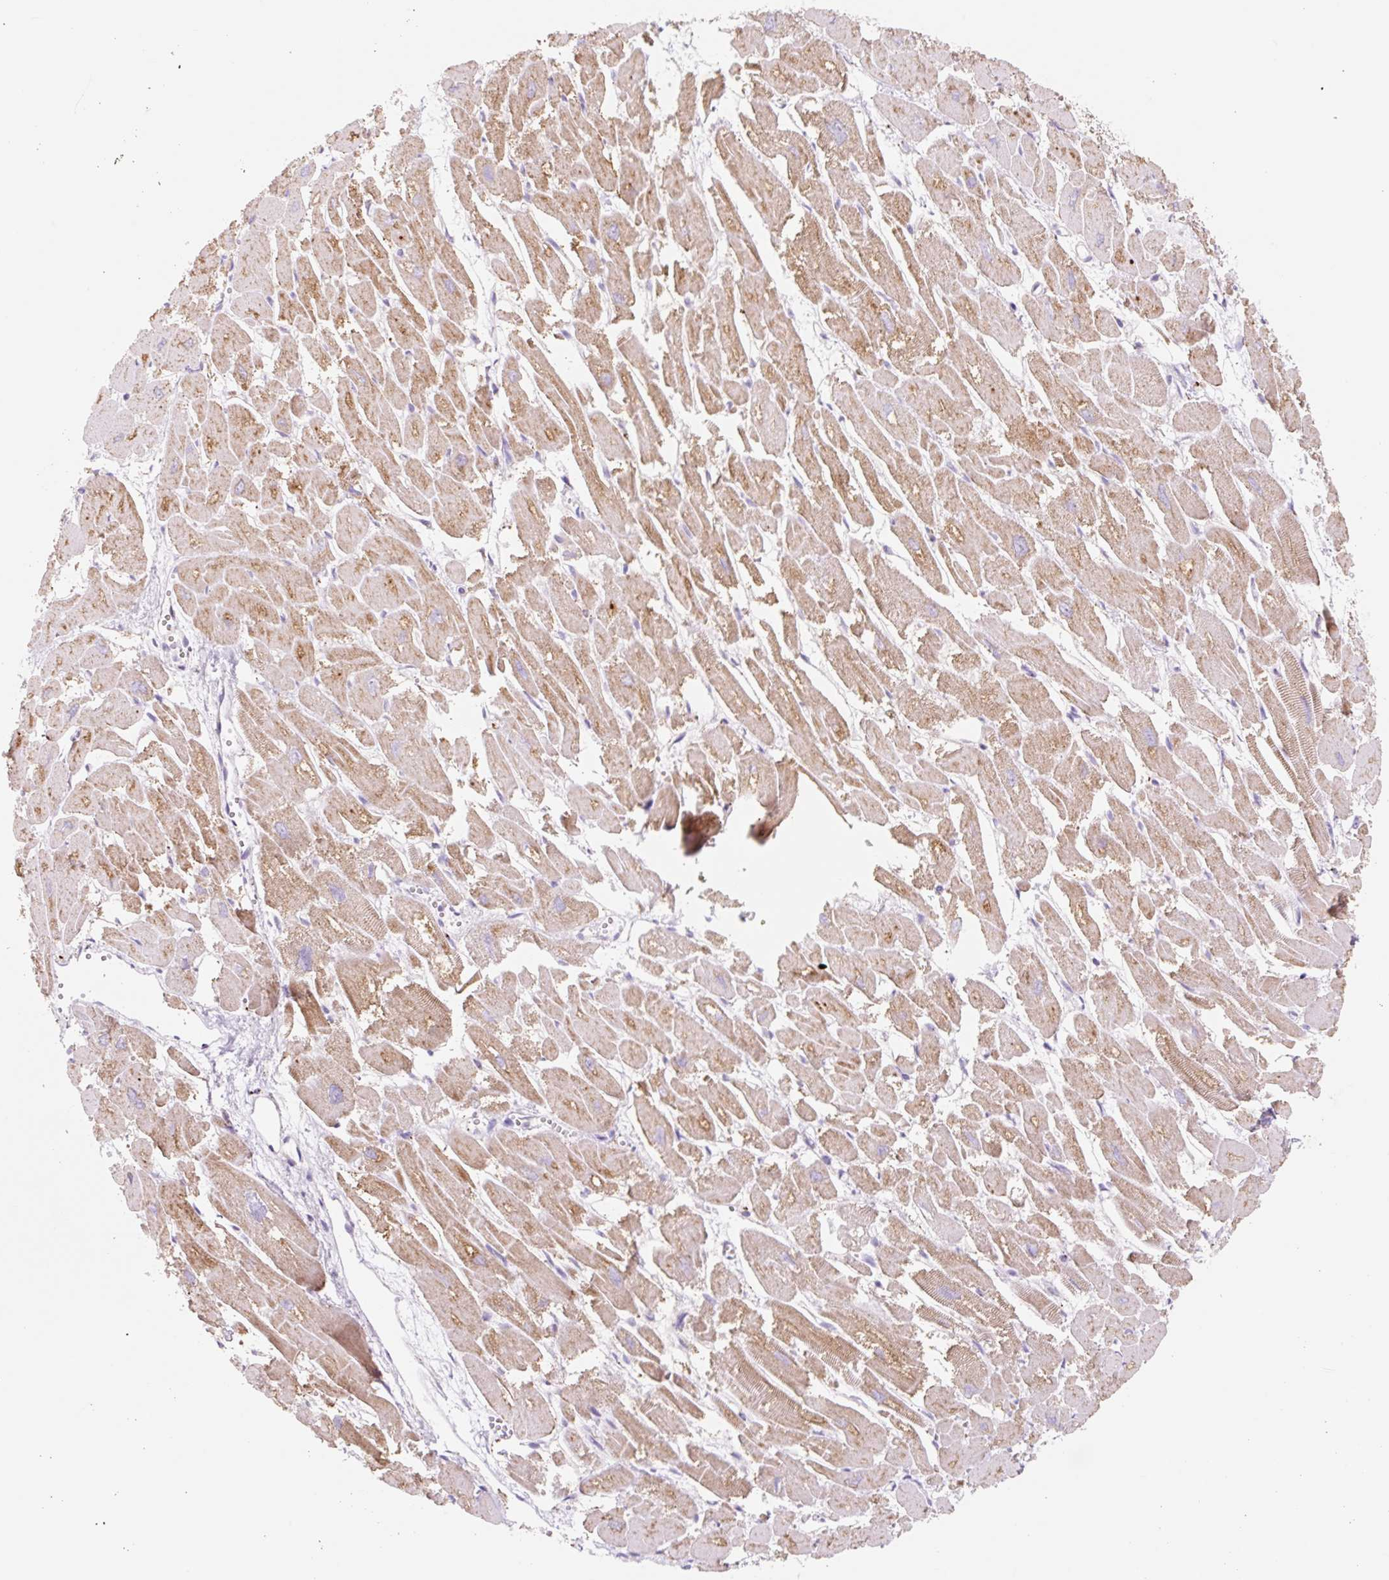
{"staining": {"intensity": "moderate", "quantity": "25%-75%", "location": "cytoplasmic/membranous"}, "tissue": "heart muscle", "cell_type": "Cardiomyocytes", "image_type": "normal", "snomed": [{"axis": "morphology", "description": "Normal tissue, NOS"}, {"axis": "topography", "description": "Heart"}], "caption": "Immunohistochemical staining of normal human heart muscle demonstrates 25%-75% levels of moderate cytoplasmic/membranous protein expression in about 25%-75% of cardiomyocytes.", "gene": "CLEC3A", "patient": {"sex": "male", "age": 54}}